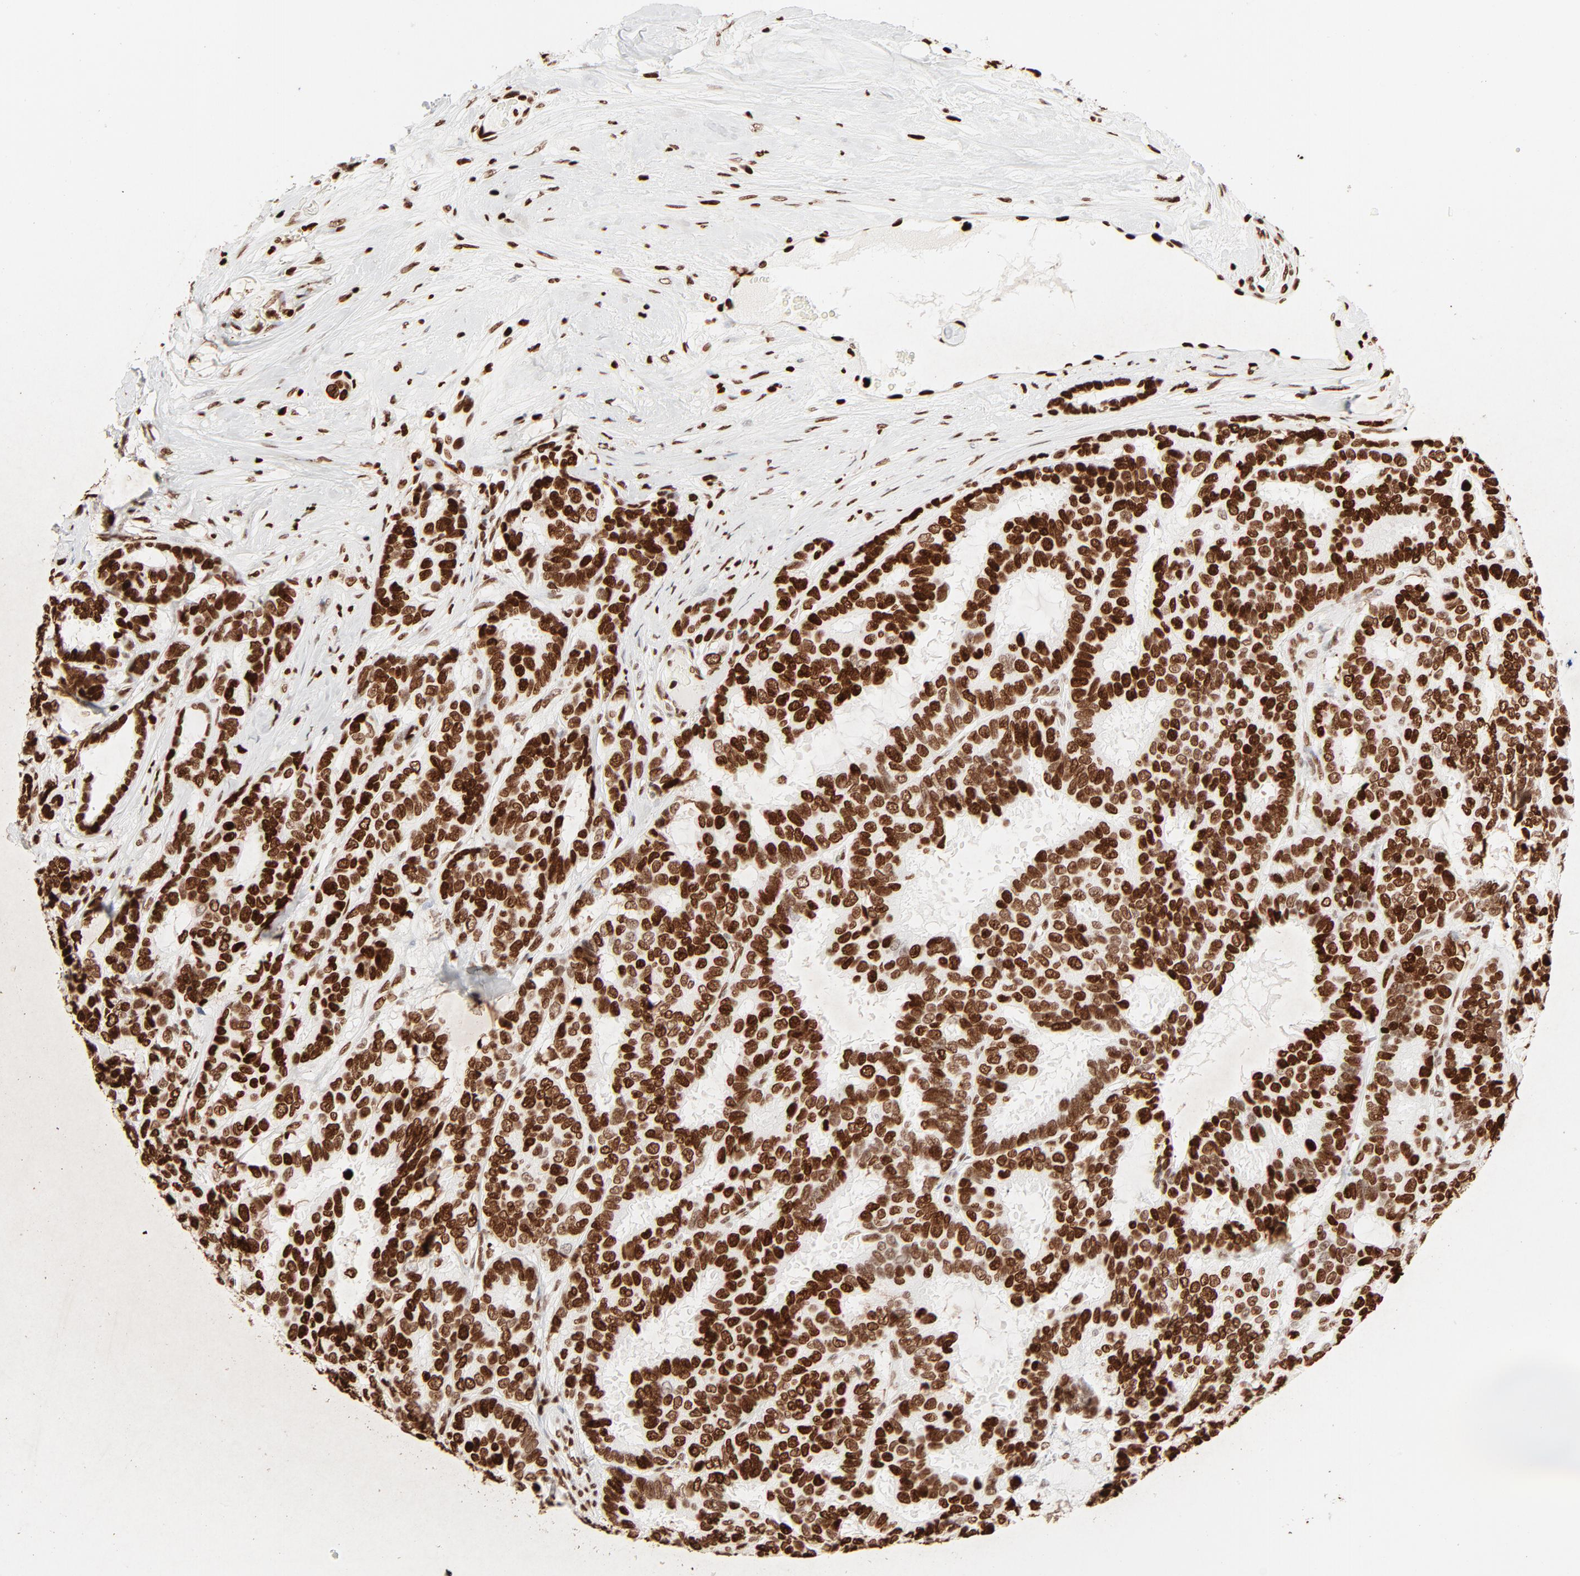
{"staining": {"intensity": "strong", "quantity": ">75%", "location": "nuclear"}, "tissue": "breast cancer", "cell_type": "Tumor cells", "image_type": "cancer", "snomed": [{"axis": "morphology", "description": "Duct carcinoma"}, {"axis": "topography", "description": "Breast"}], "caption": "Human breast cancer stained with a brown dye displays strong nuclear positive expression in about >75% of tumor cells.", "gene": "HMGB2", "patient": {"sex": "female", "age": 87}}